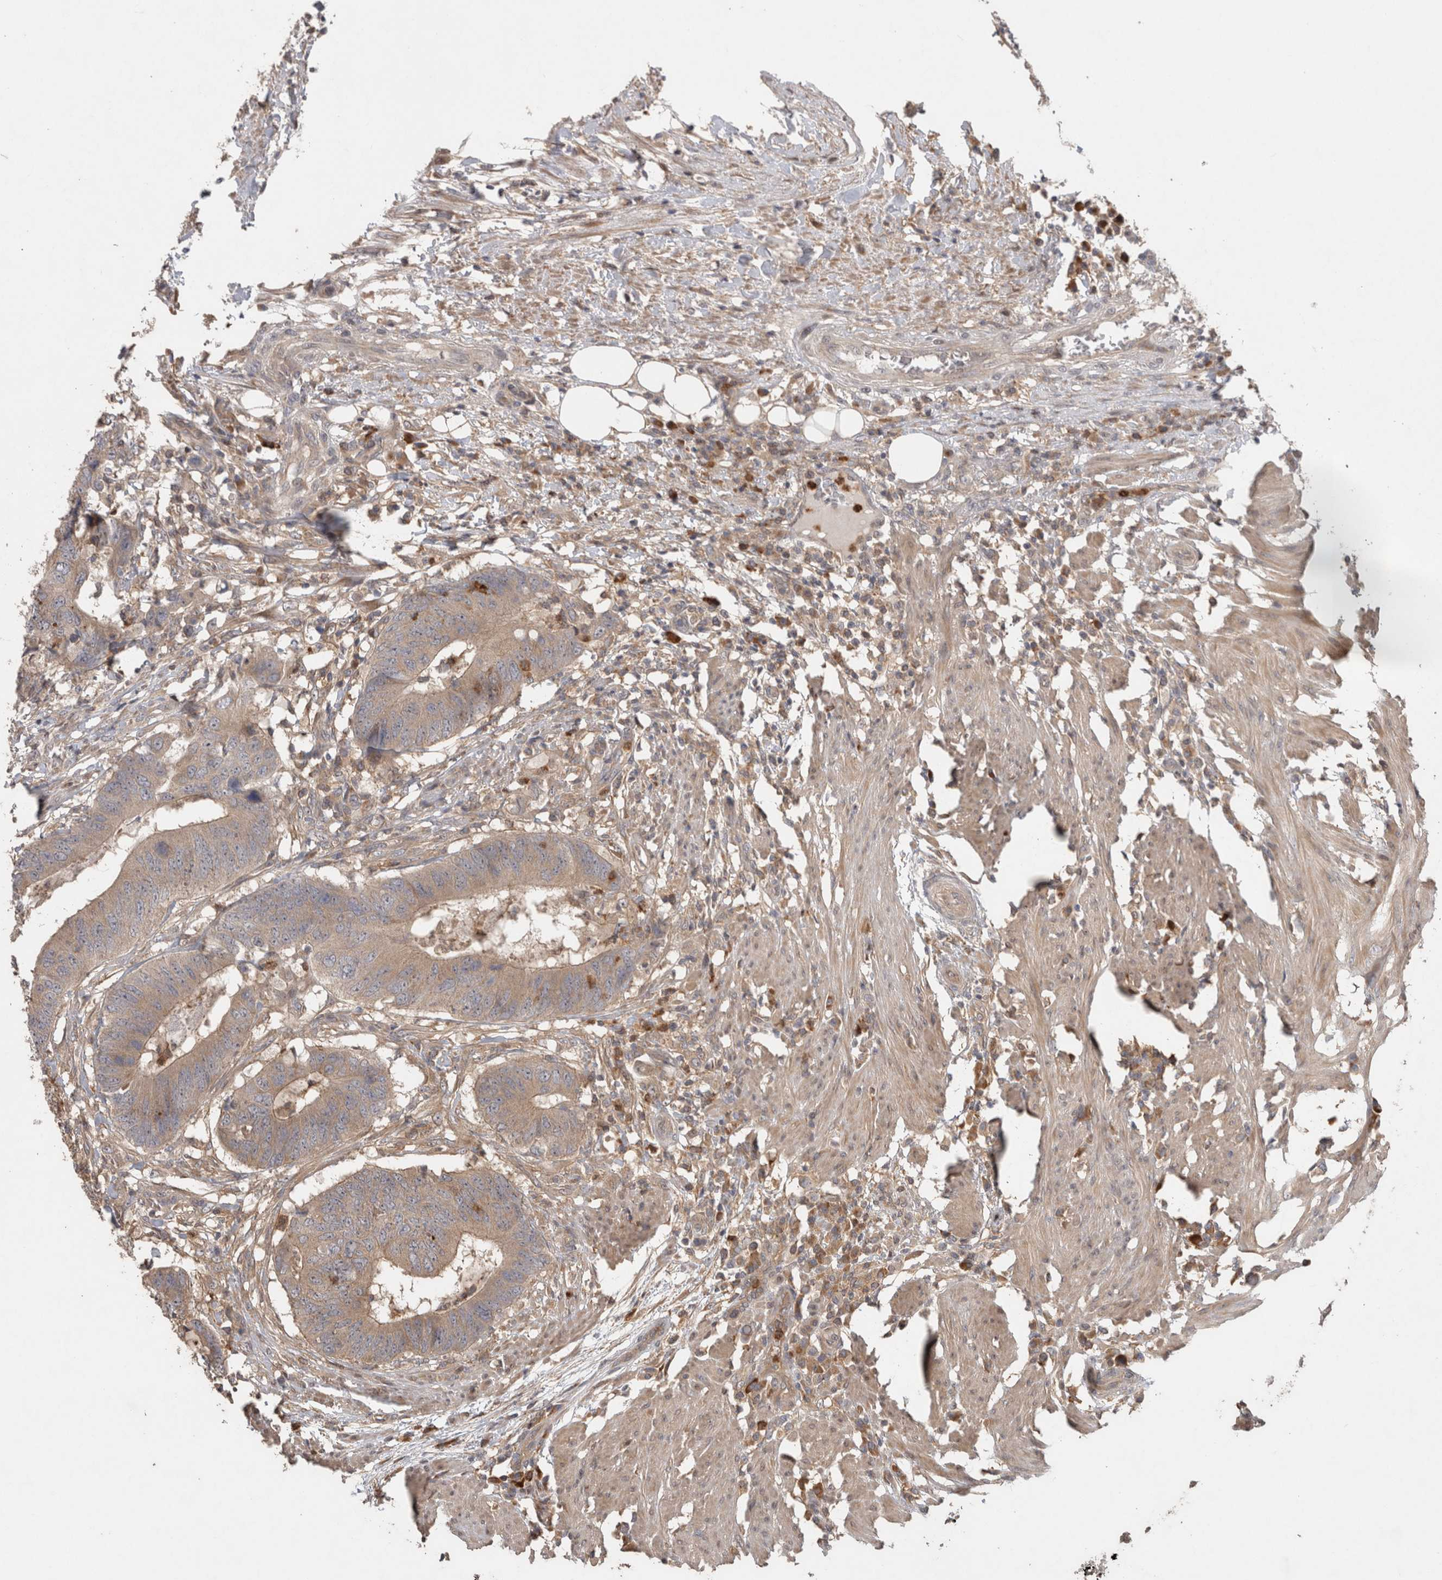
{"staining": {"intensity": "weak", "quantity": ">75%", "location": "cytoplasmic/membranous"}, "tissue": "colorectal cancer", "cell_type": "Tumor cells", "image_type": "cancer", "snomed": [{"axis": "morphology", "description": "Adenocarcinoma, NOS"}, {"axis": "topography", "description": "Colon"}], "caption": "Colorectal cancer (adenocarcinoma) stained with a protein marker reveals weak staining in tumor cells.", "gene": "VEPH1", "patient": {"sex": "male", "age": 56}}